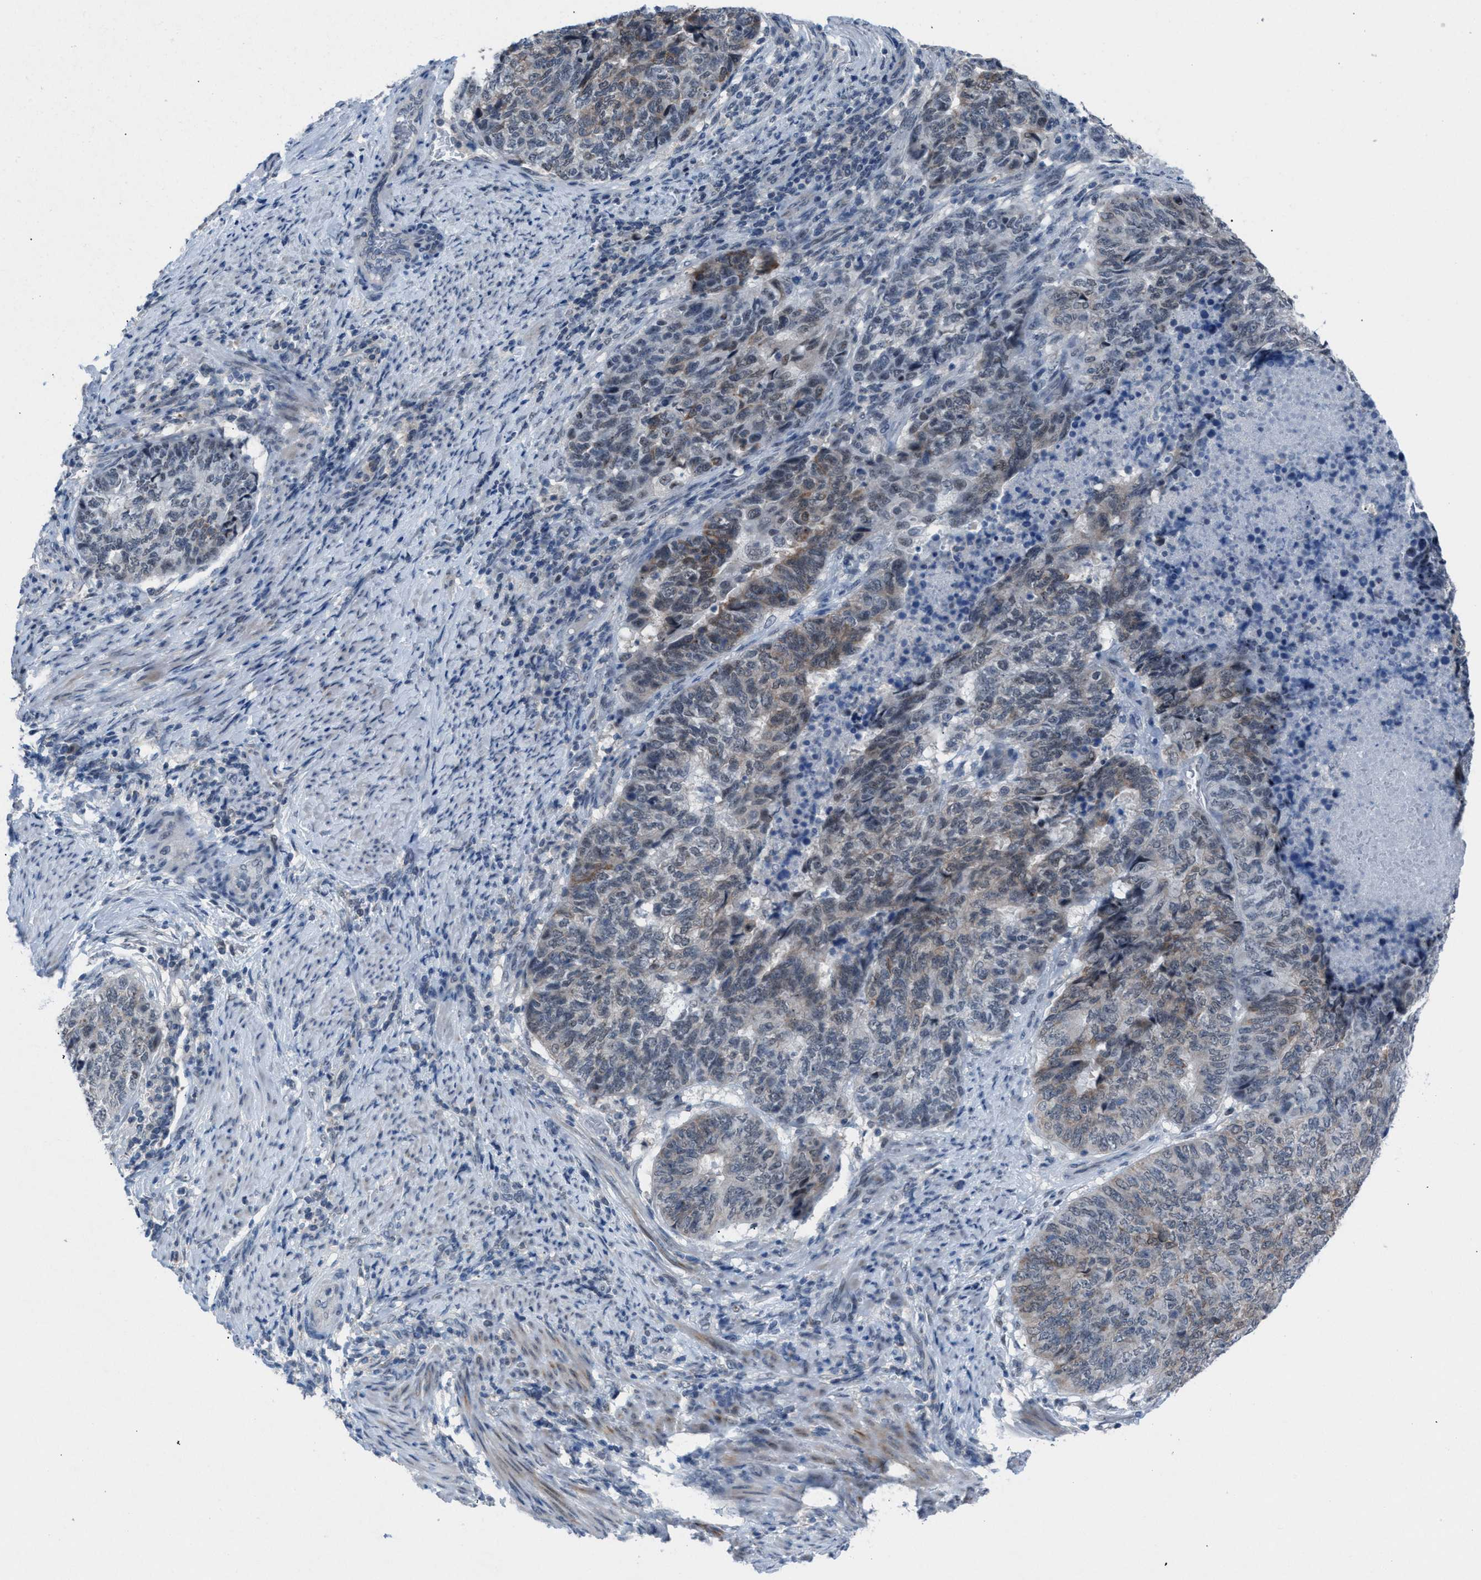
{"staining": {"intensity": "moderate", "quantity": "25%-75%", "location": "cytoplasmic/membranous"}, "tissue": "endometrial cancer", "cell_type": "Tumor cells", "image_type": "cancer", "snomed": [{"axis": "morphology", "description": "Adenocarcinoma, NOS"}, {"axis": "topography", "description": "Endometrium"}], "caption": "Approximately 25%-75% of tumor cells in endometrial cancer exhibit moderate cytoplasmic/membranous protein staining as visualized by brown immunohistochemical staining.", "gene": "ANAPC11", "patient": {"sex": "female", "age": 80}}